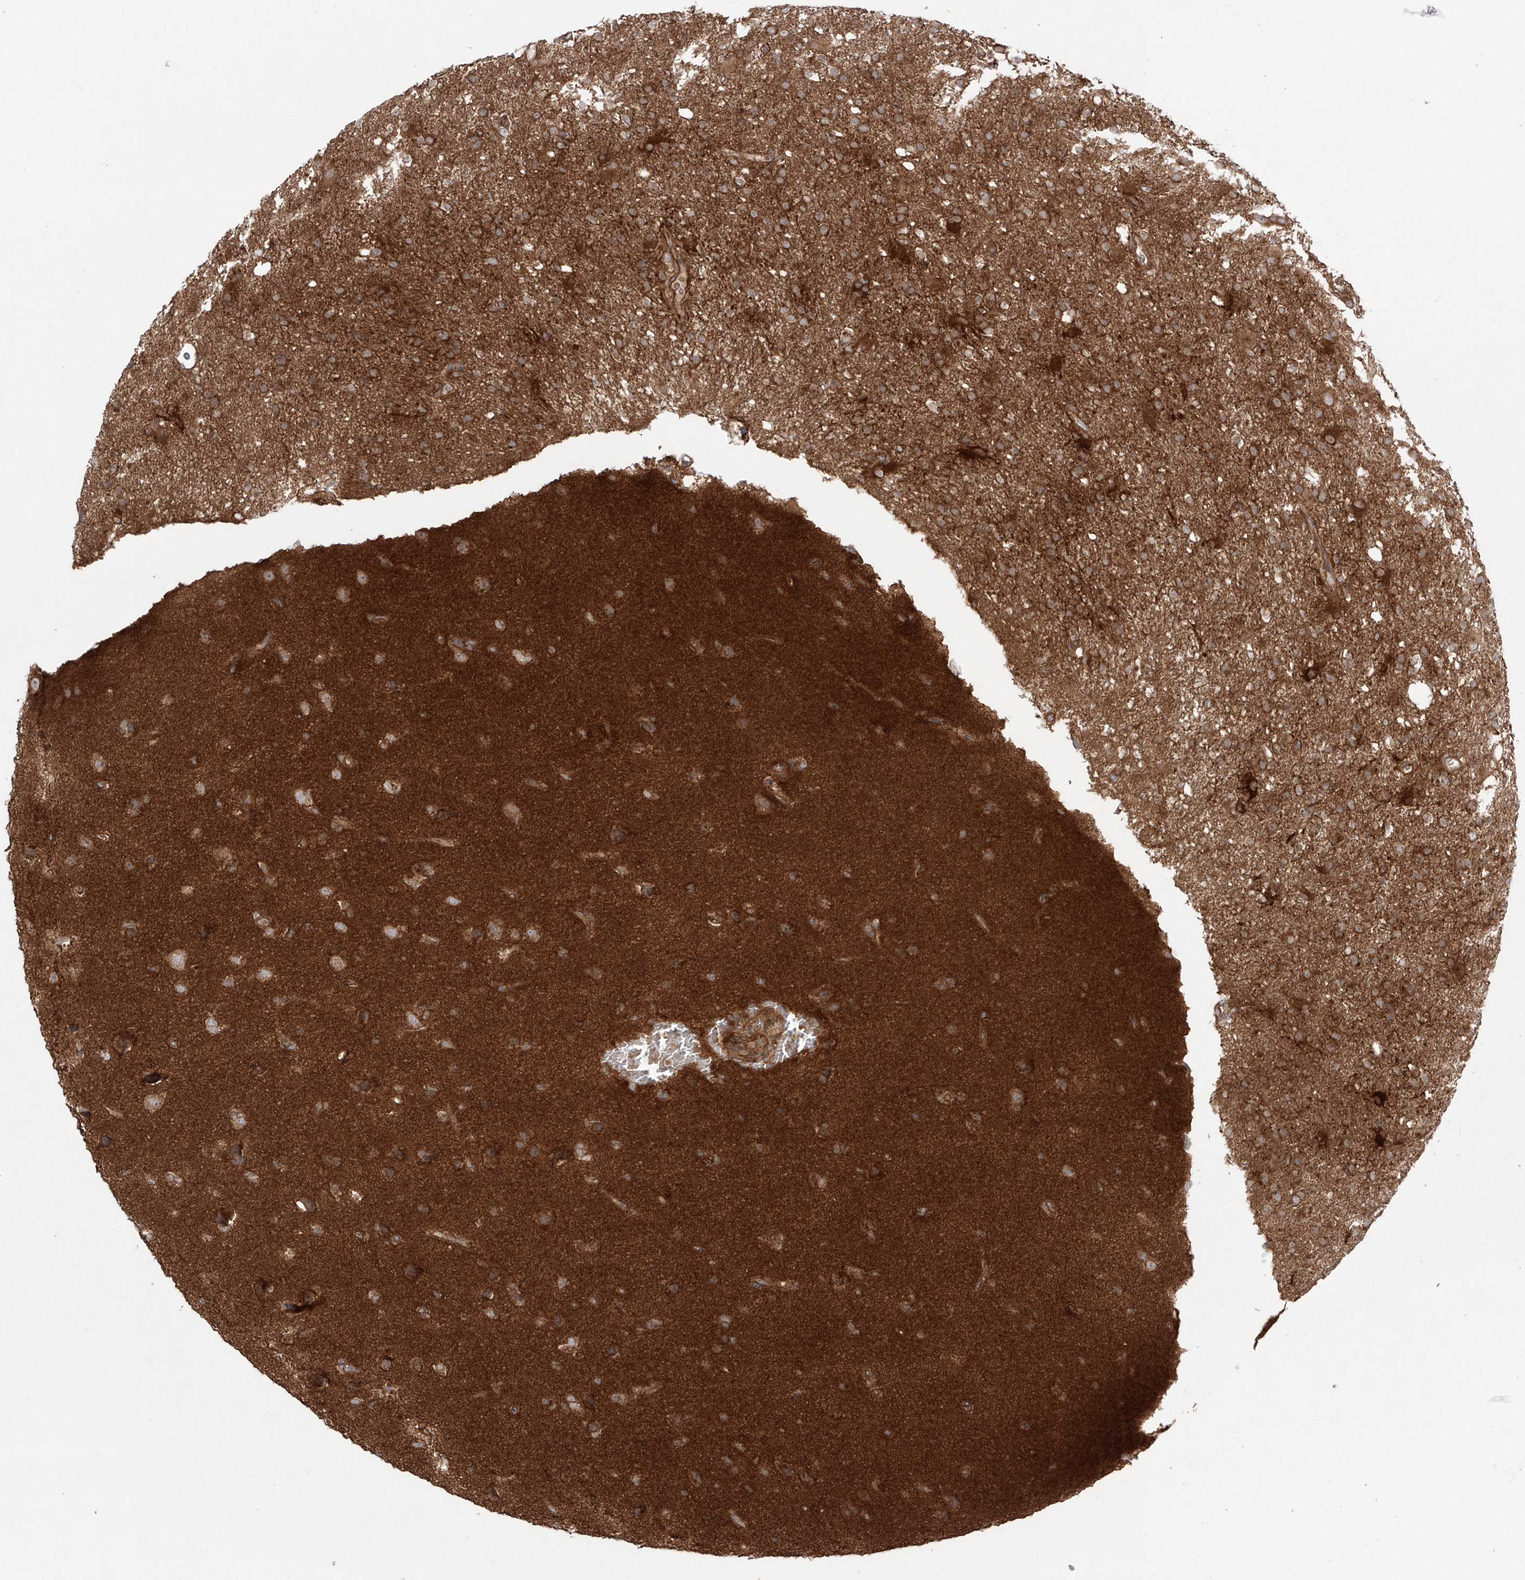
{"staining": {"intensity": "moderate", "quantity": ">75%", "location": "cytoplasmic/membranous"}, "tissue": "glioma", "cell_type": "Tumor cells", "image_type": "cancer", "snomed": [{"axis": "morphology", "description": "Glioma, malignant, High grade"}, {"axis": "topography", "description": "Brain"}], "caption": "Glioma stained with a protein marker demonstrates moderate staining in tumor cells.", "gene": "YKT6", "patient": {"sex": "female", "age": 57}}